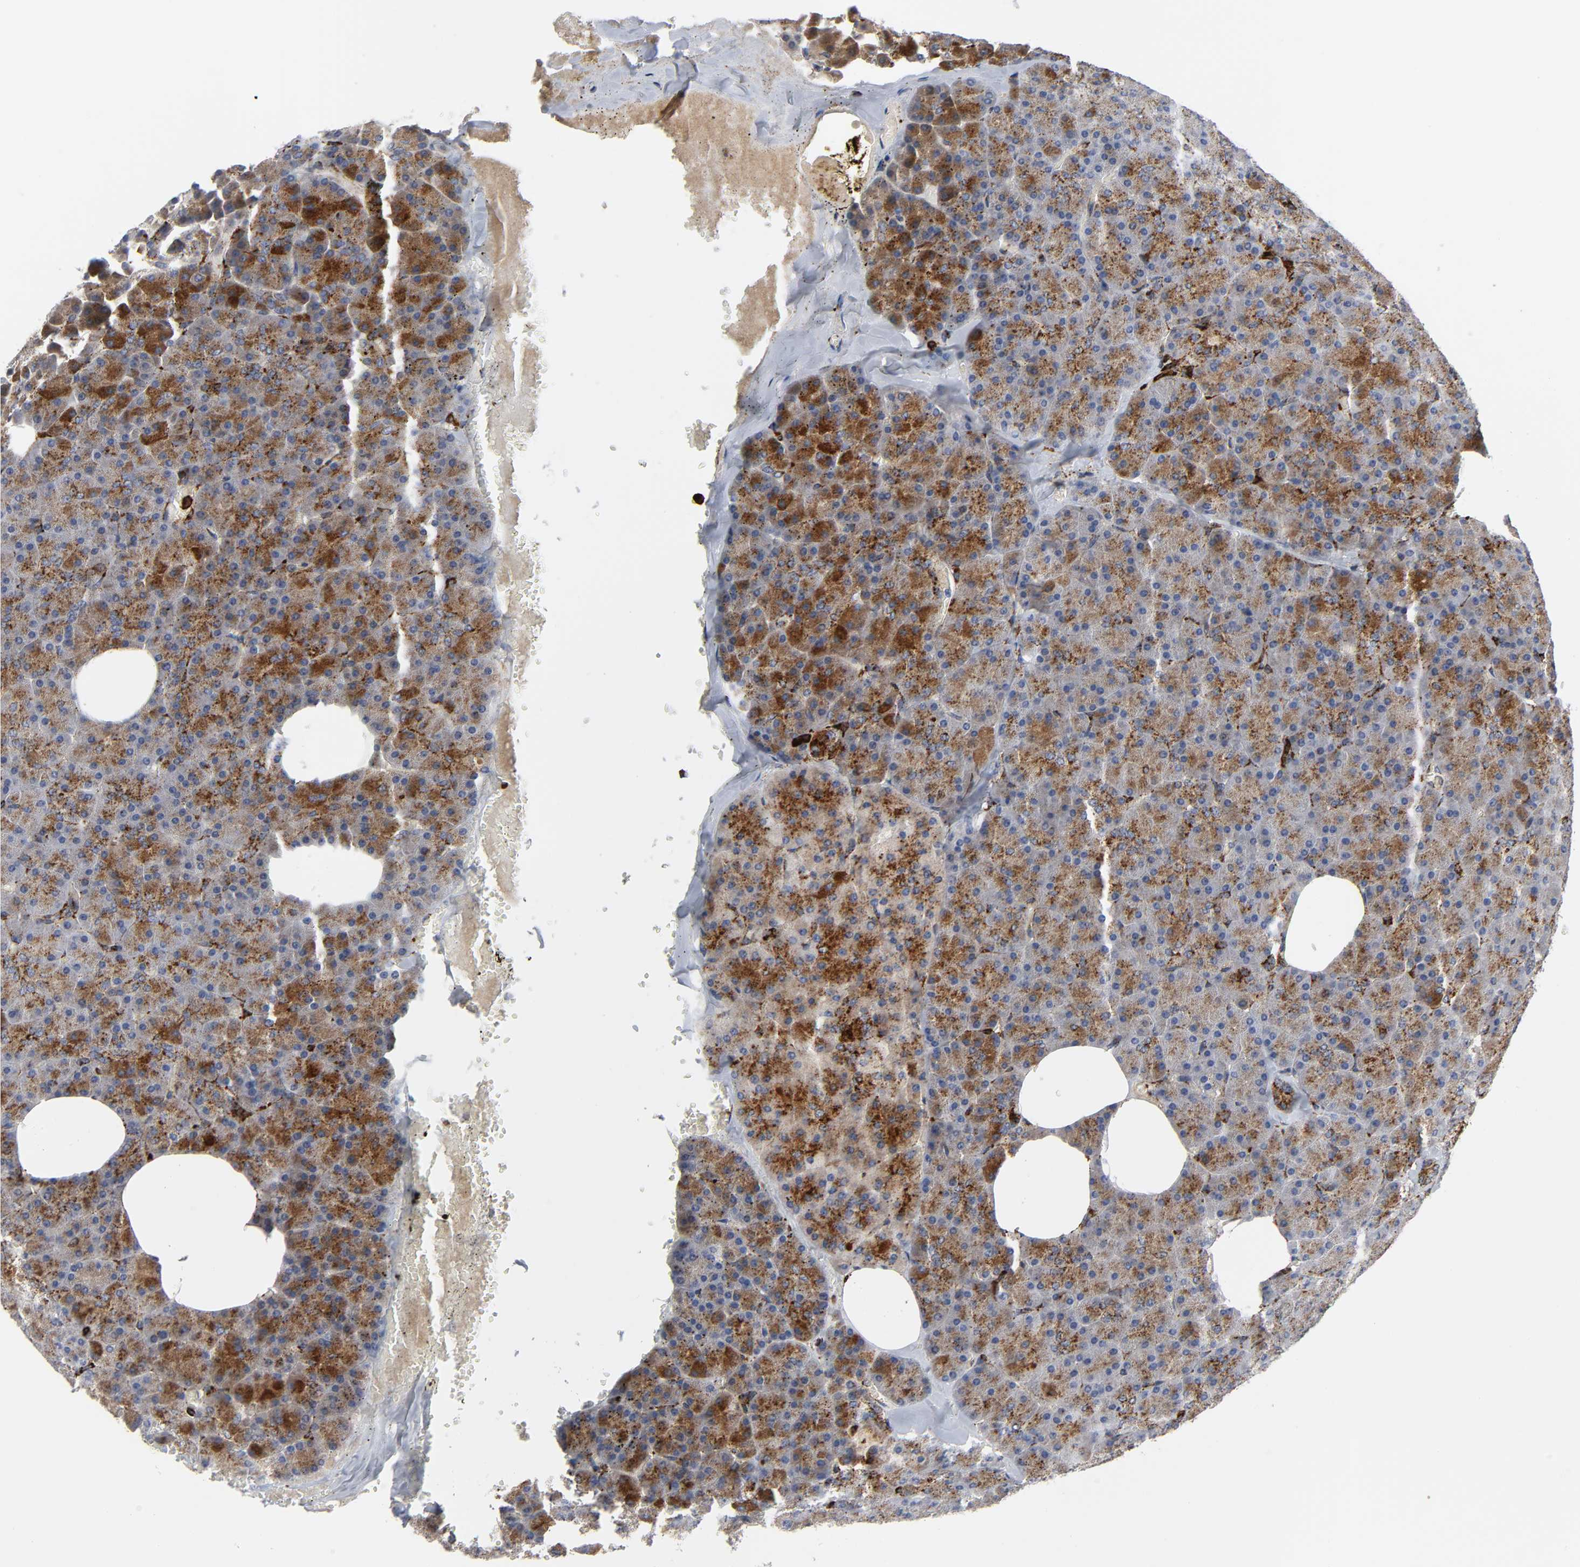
{"staining": {"intensity": "moderate", "quantity": ">75%", "location": "cytoplasmic/membranous"}, "tissue": "pancreas", "cell_type": "Exocrine glandular cells", "image_type": "normal", "snomed": [{"axis": "morphology", "description": "Normal tissue, NOS"}, {"axis": "topography", "description": "Pancreas"}], "caption": "Protein expression analysis of normal pancreas demonstrates moderate cytoplasmic/membranous expression in about >75% of exocrine glandular cells. The protein of interest is shown in brown color, while the nuclei are stained blue.", "gene": "PSAP", "patient": {"sex": "female", "age": 35}}